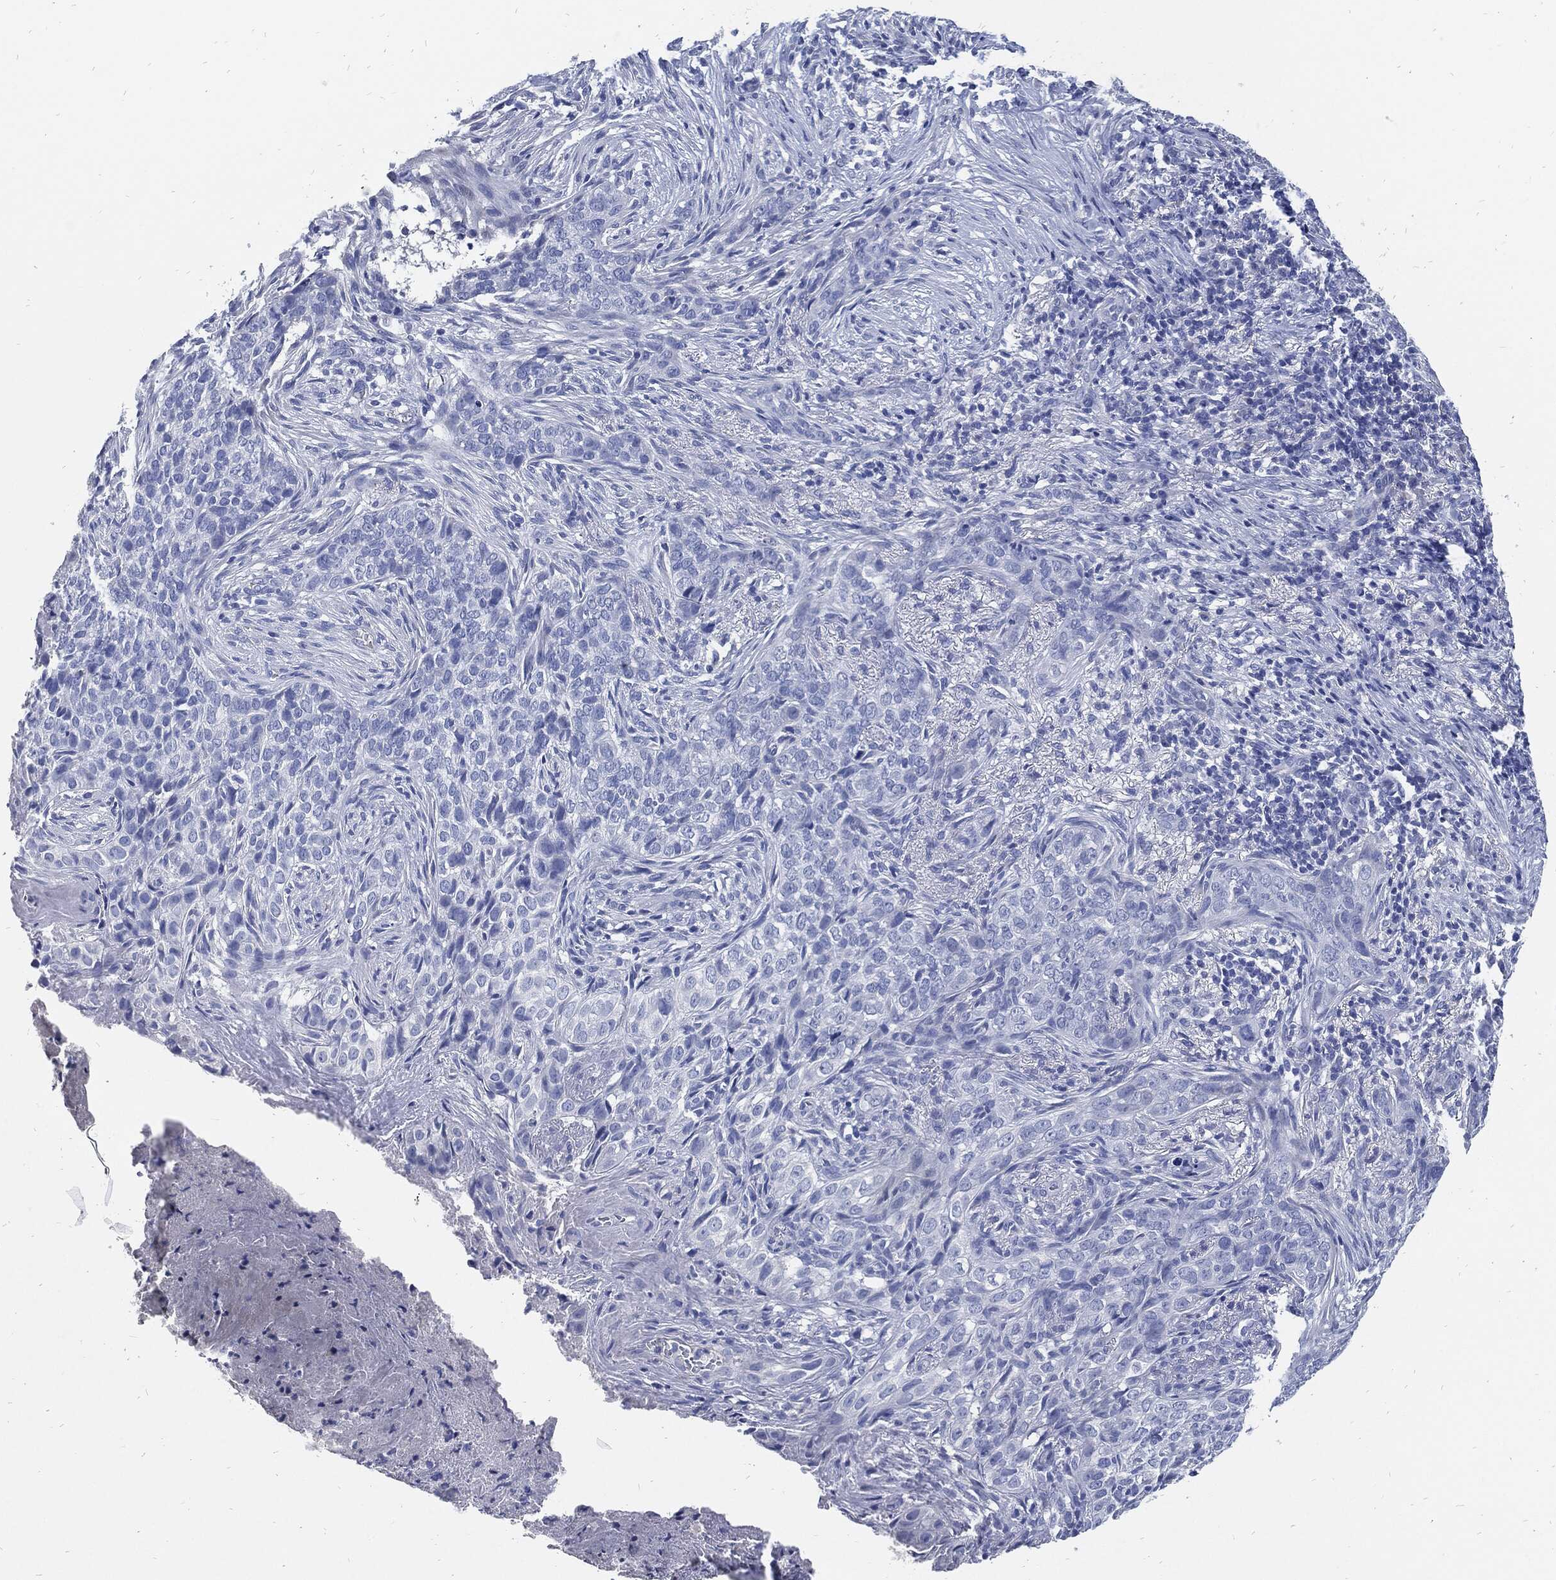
{"staining": {"intensity": "negative", "quantity": "none", "location": "none"}, "tissue": "skin cancer", "cell_type": "Tumor cells", "image_type": "cancer", "snomed": [{"axis": "morphology", "description": "Squamous cell carcinoma, NOS"}, {"axis": "topography", "description": "Skin"}], "caption": "This is a image of immunohistochemistry staining of skin cancer (squamous cell carcinoma), which shows no positivity in tumor cells.", "gene": "FABP4", "patient": {"sex": "male", "age": 88}}